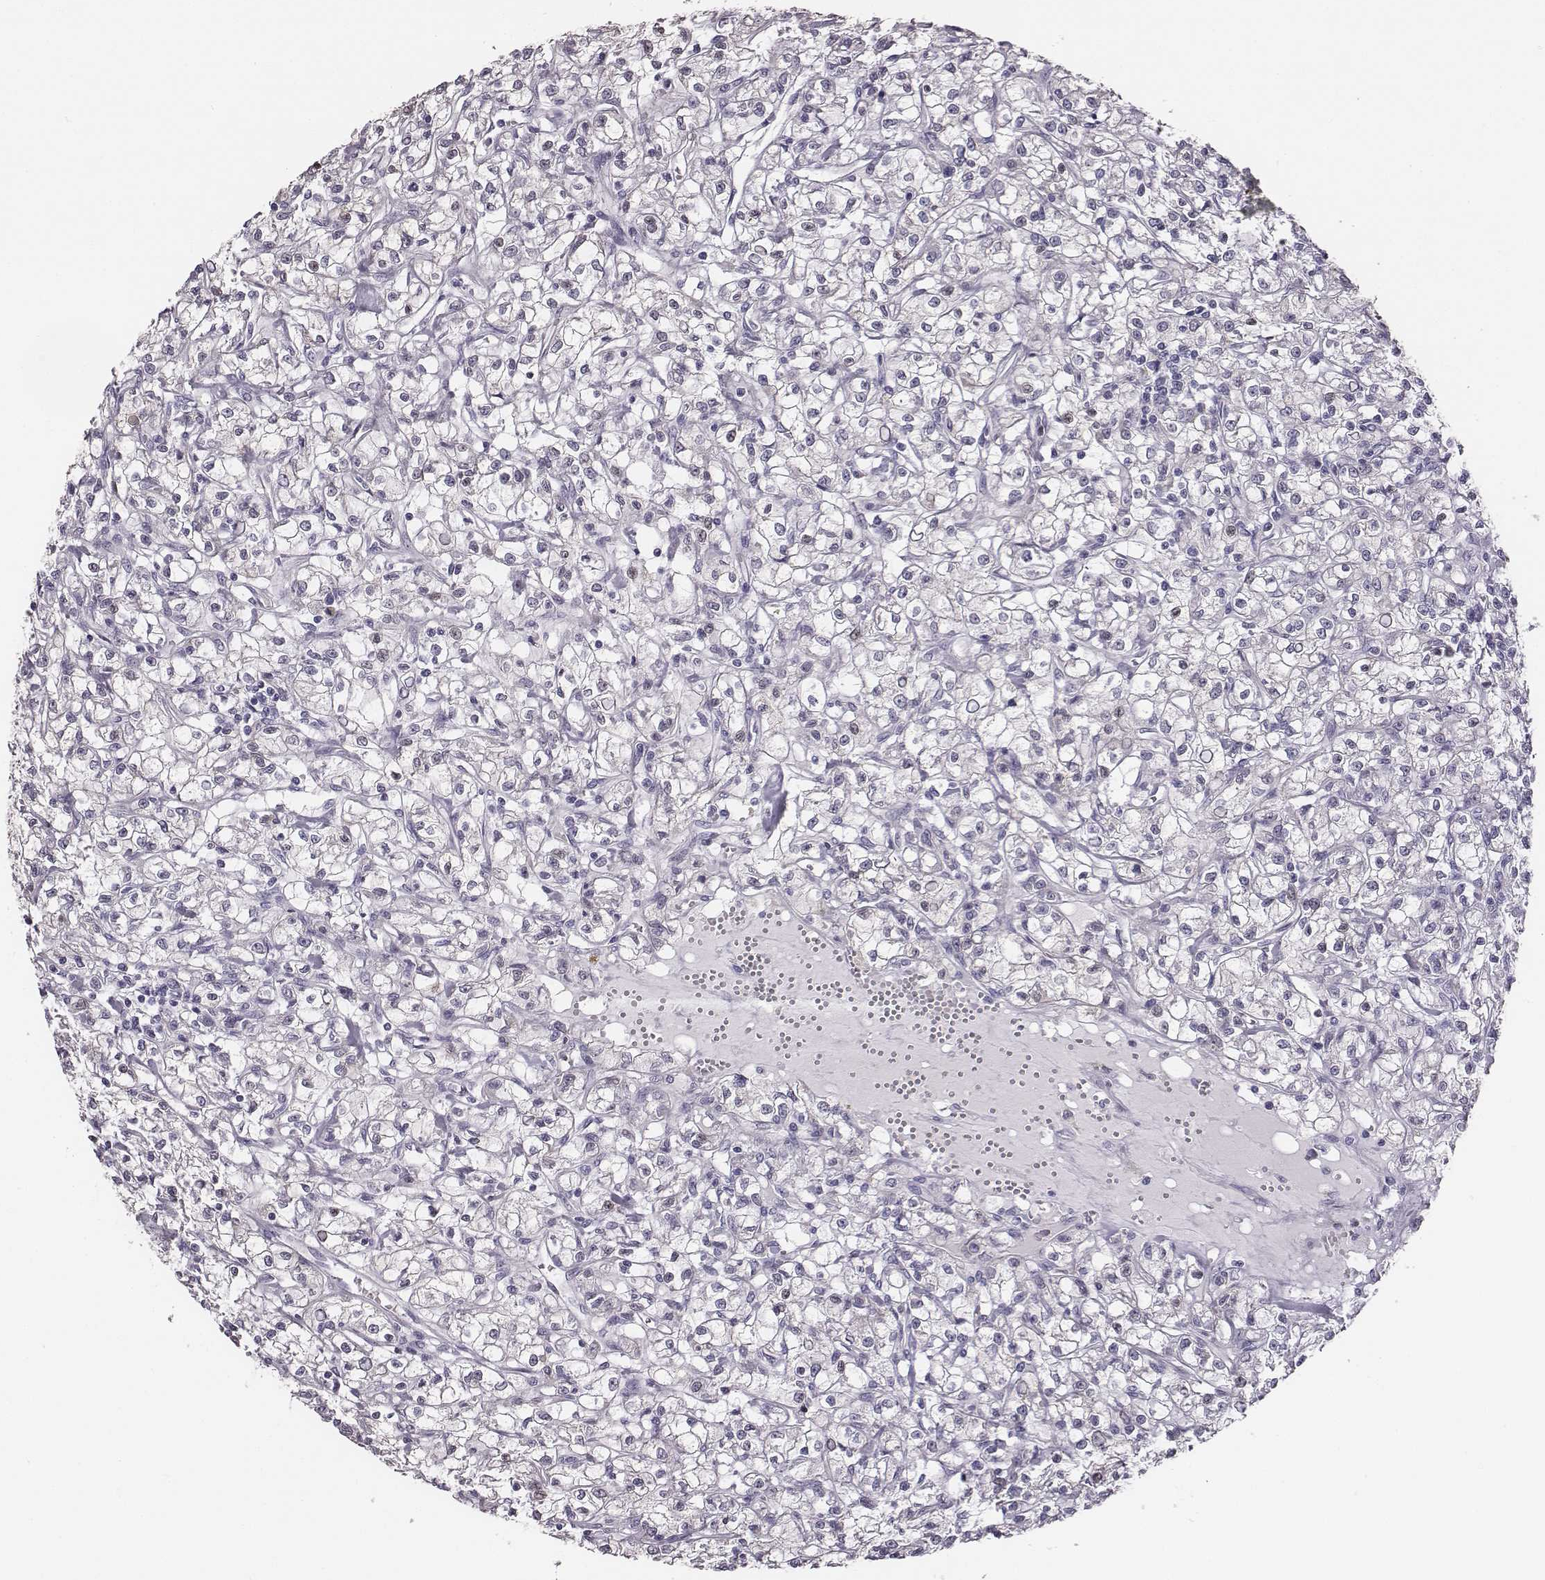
{"staining": {"intensity": "negative", "quantity": "none", "location": "none"}, "tissue": "renal cancer", "cell_type": "Tumor cells", "image_type": "cancer", "snomed": [{"axis": "morphology", "description": "Adenocarcinoma, NOS"}, {"axis": "topography", "description": "Kidney"}], "caption": "A histopathology image of adenocarcinoma (renal) stained for a protein reveals no brown staining in tumor cells.", "gene": "GUCA1A", "patient": {"sex": "female", "age": 59}}